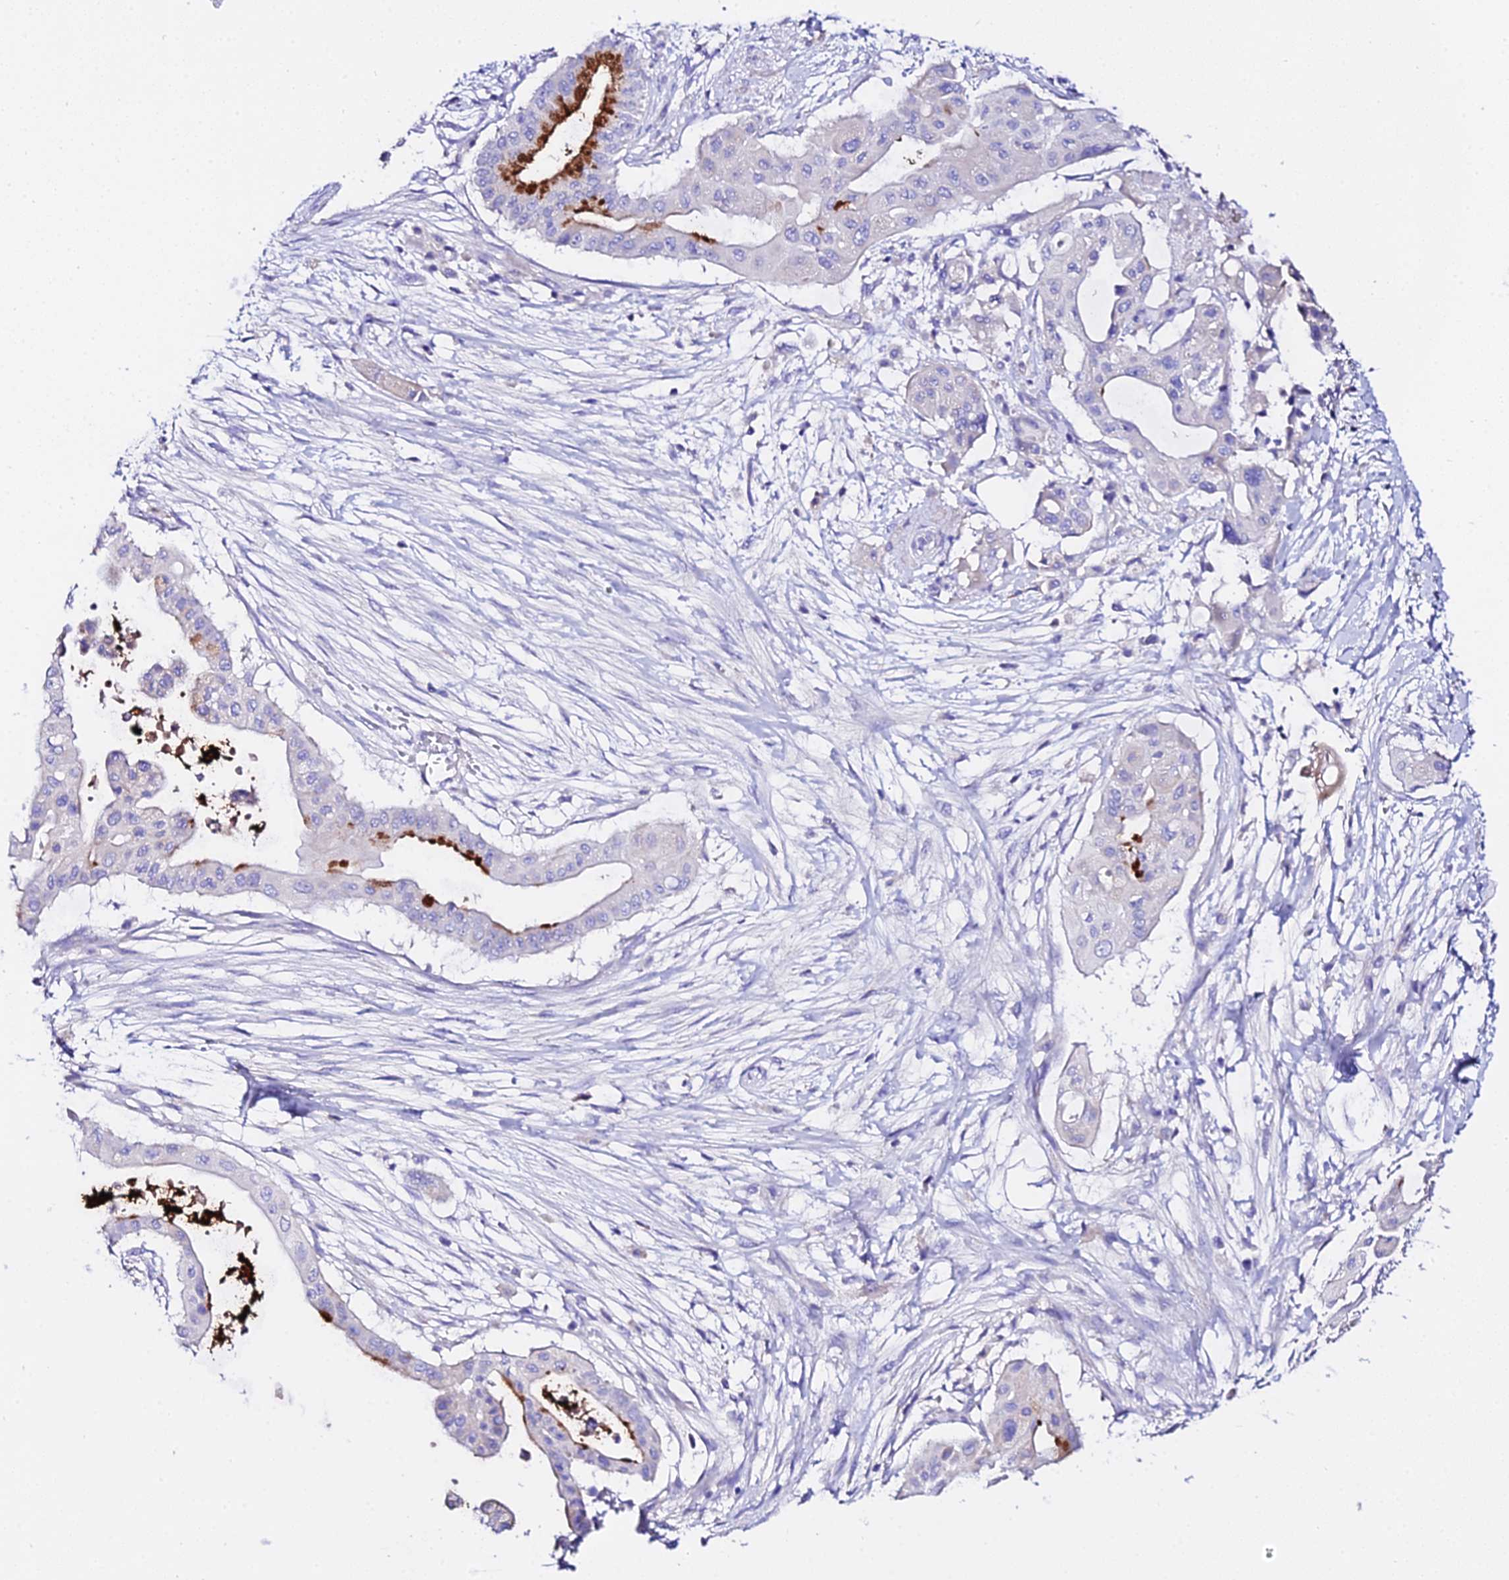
{"staining": {"intensity": "strong", "quantity": "<25%", "location": "cytoplasmic/membranous"}, "tissue": "pancreatic cancer", "cell_type": "Tumor cells", "image_type": "cancer", "snomed": [{"axis": "morphology", "description": "Adenocarcinoma, NOS"}, {"axis": "topography", "description": "Pancreas"}], "caption": "High-power microscopy captured an immunohistochemistry (IHC) image of adenocarcinoma (pancreatic), revealing strong cytoplasmic/membranous staining in approximately <25% of tumor cells.", "gene": "TMEM117", "patient": {"sex": "male", "age": 68}}